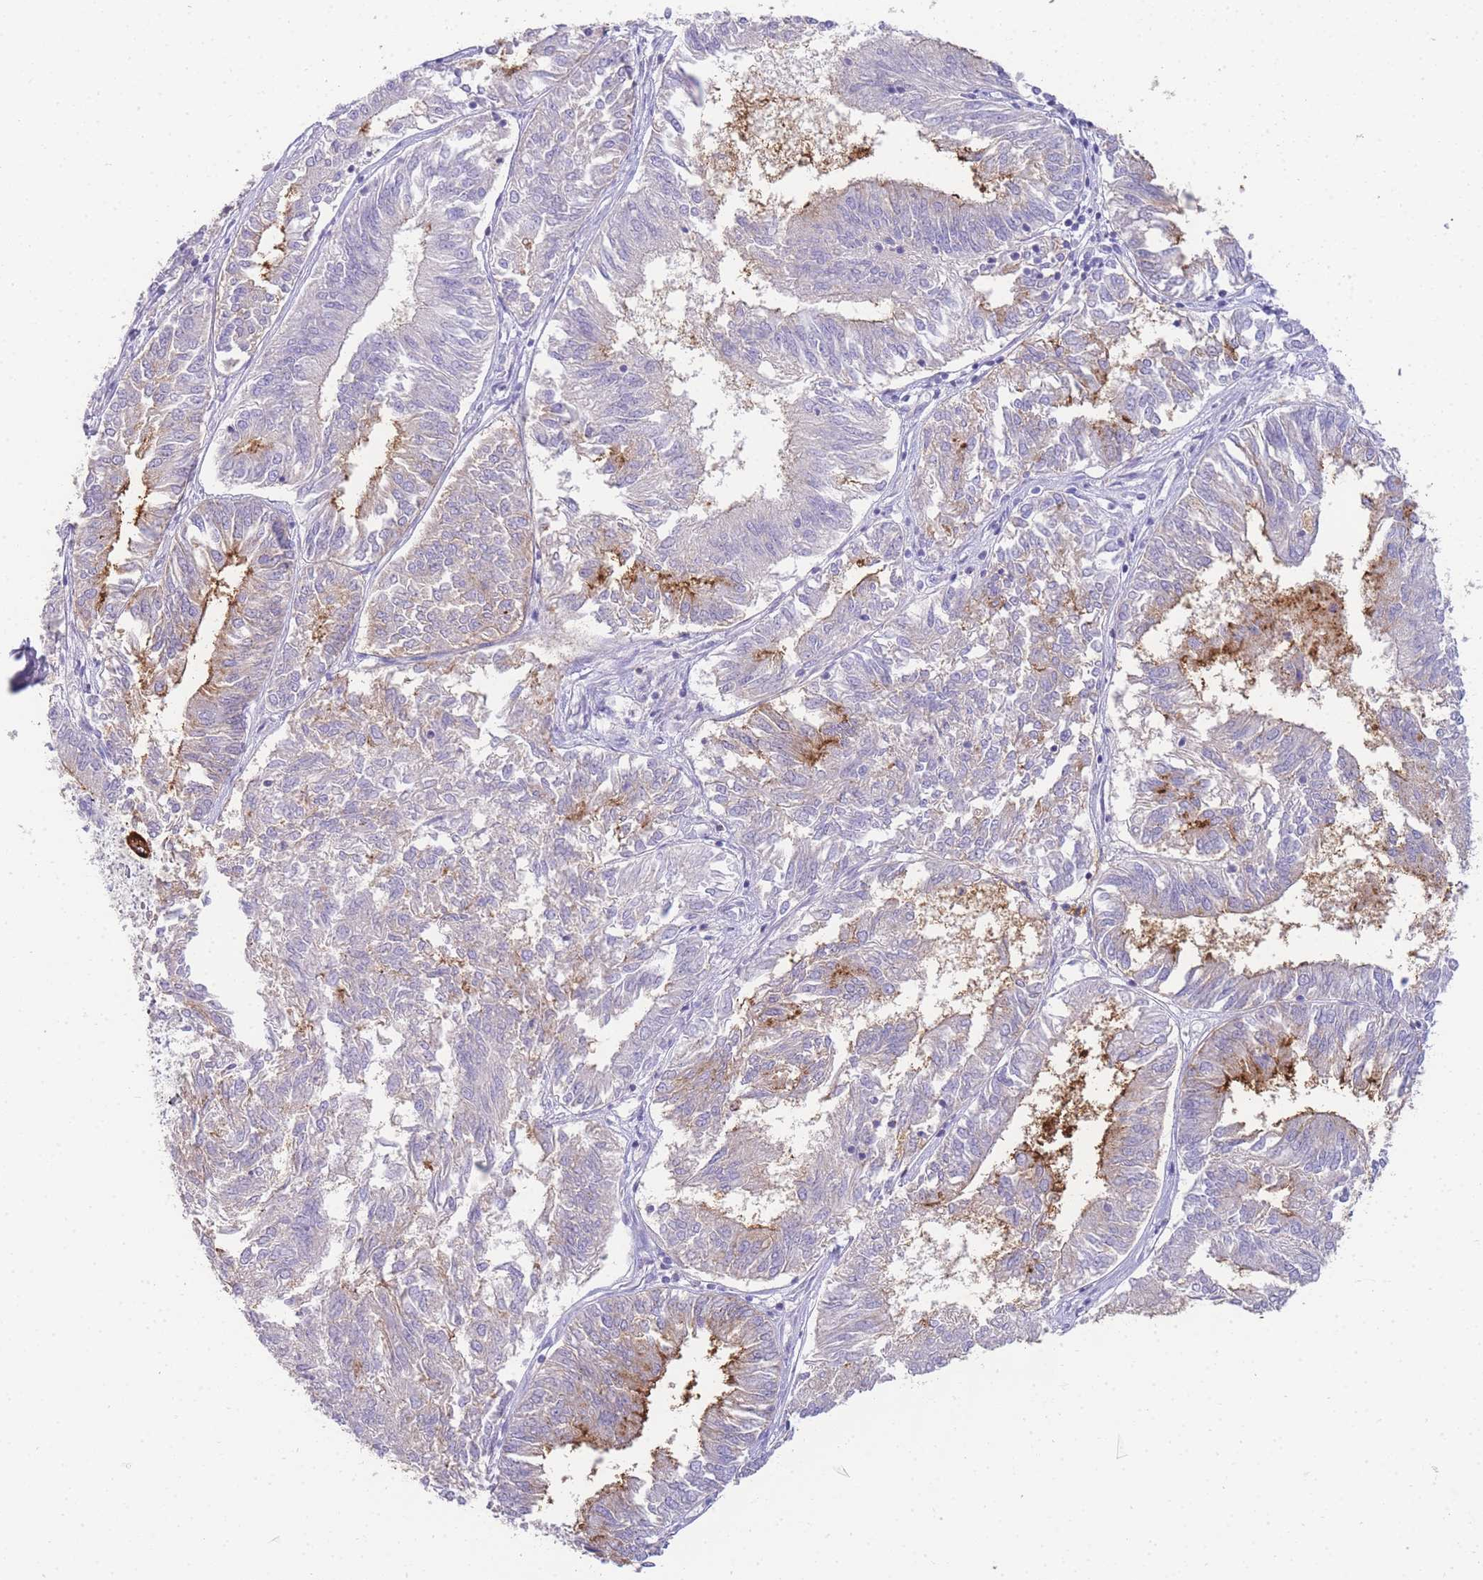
{"staining": {"intensity": "moderate", "quantity": "<25%", "location": "cytoplasmic/membranous"}, "tissue": "endometrial cancer", "cell_type": "Tumor cells", "image_type": "cancer", "snomed": [{"axis": "morphology", "description": "Adenocarcinoma, NOS"}, {"axis": "topography", "description": "Endometrium"}], "caption": "This photomicrograph exhibits immunohistochemistry staining of human endometrial cancer, with low moderate cytoplasmic/membranous staining in about <25% of tumor cells.", "gene": "DPP4", "patient": {"sex": "female", "age": 58}}